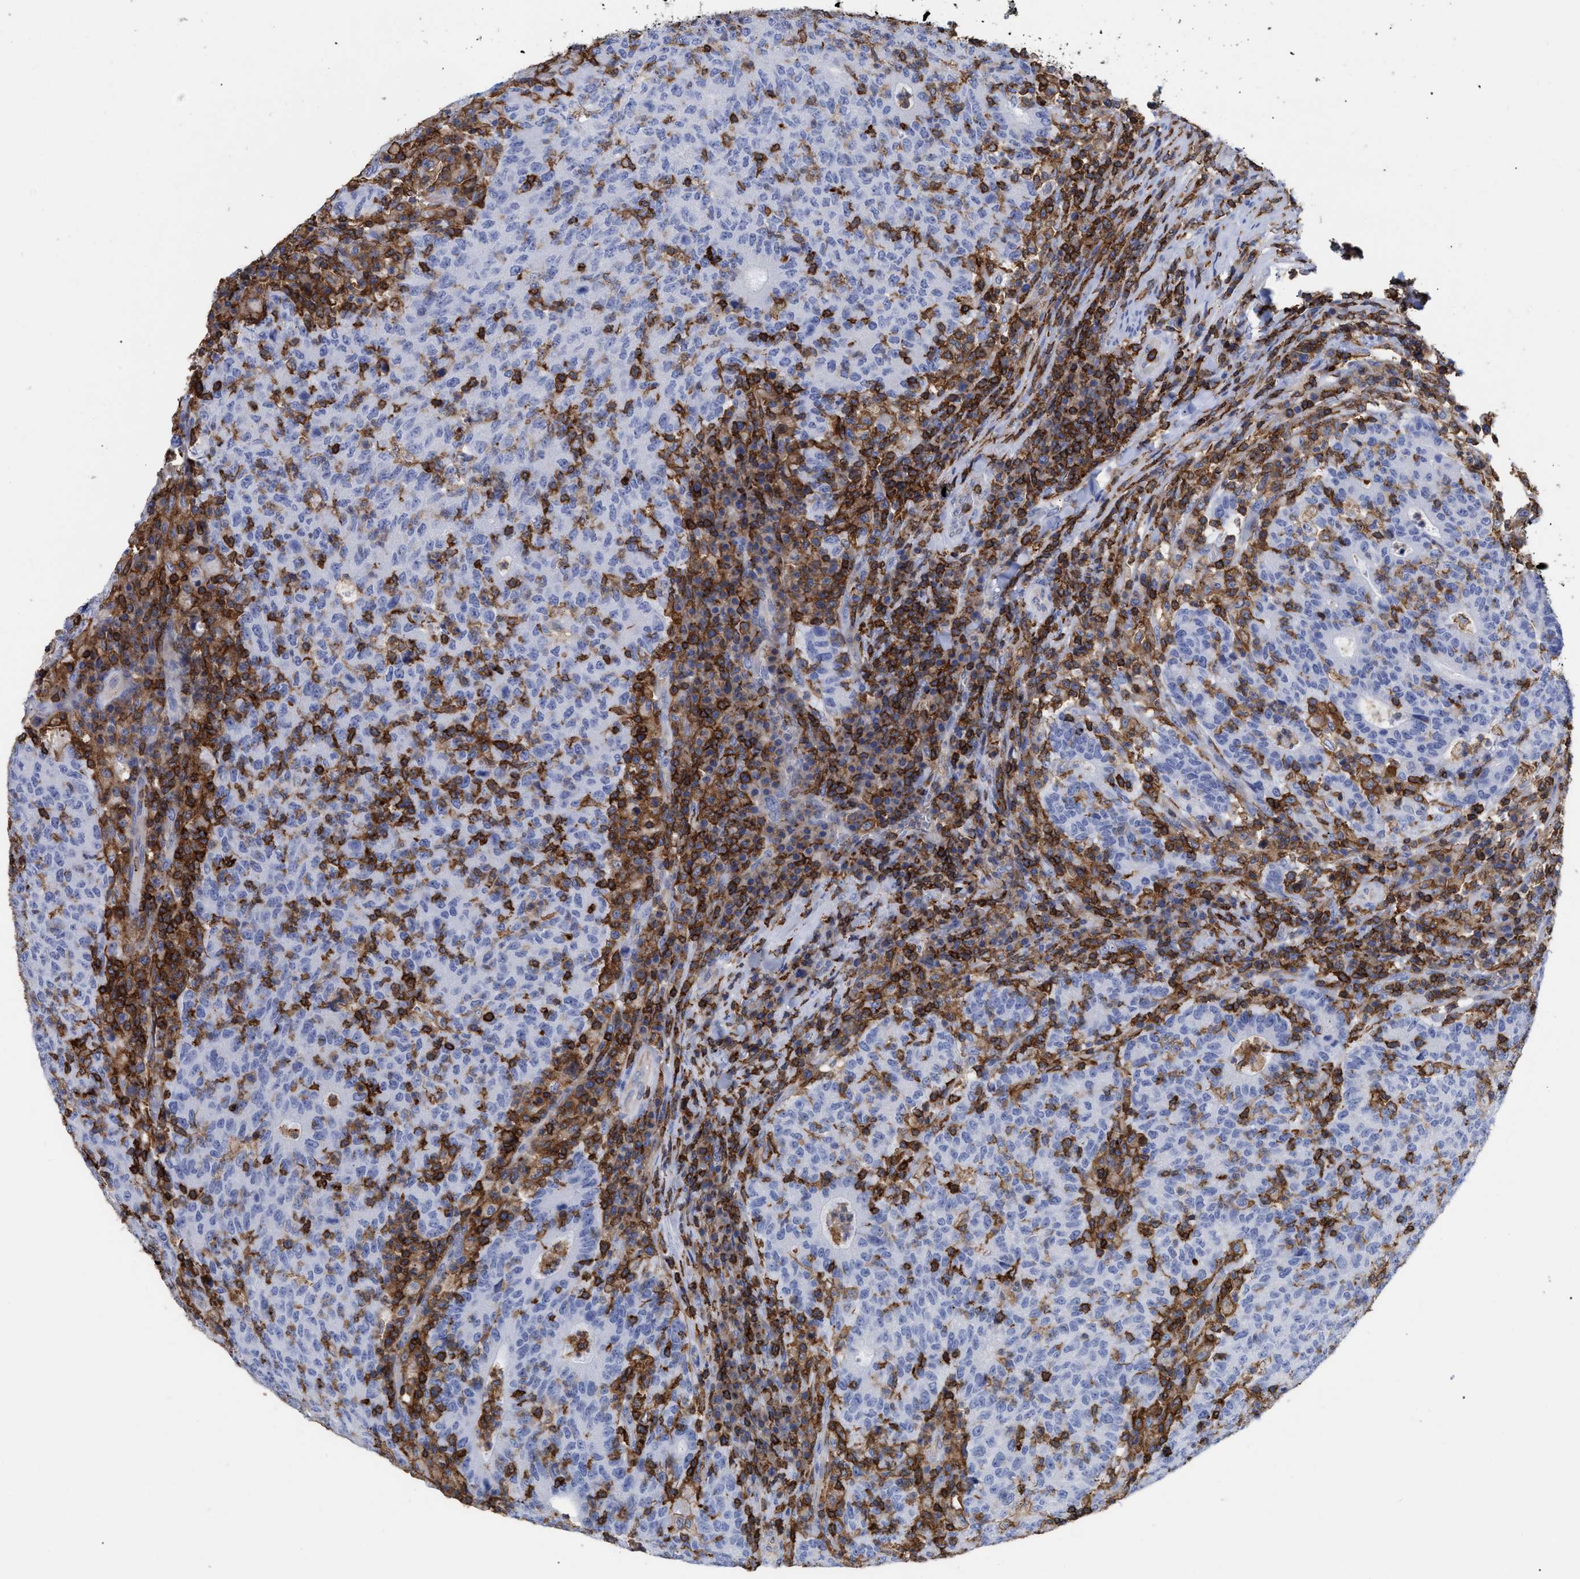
{"staining": {"intensity": "negative", "quantity": "none", "location": "none"}, "tissue": "colorectal cancer", "cell_type": "Tumor cells", "image_type": "cancer", "snomed": [{"axis": "morphology", "description": "Adenocarcinoma, NOS"}, {"axis": "topography", "description": "Colon"}], "caption": "Immunohistochemistry (IHC) of human adenocarcinoma (colorectal) shows no positivity in tumor cells.", "gene": "HCLS1", "patient": {"sex": "female", "age": 75}}